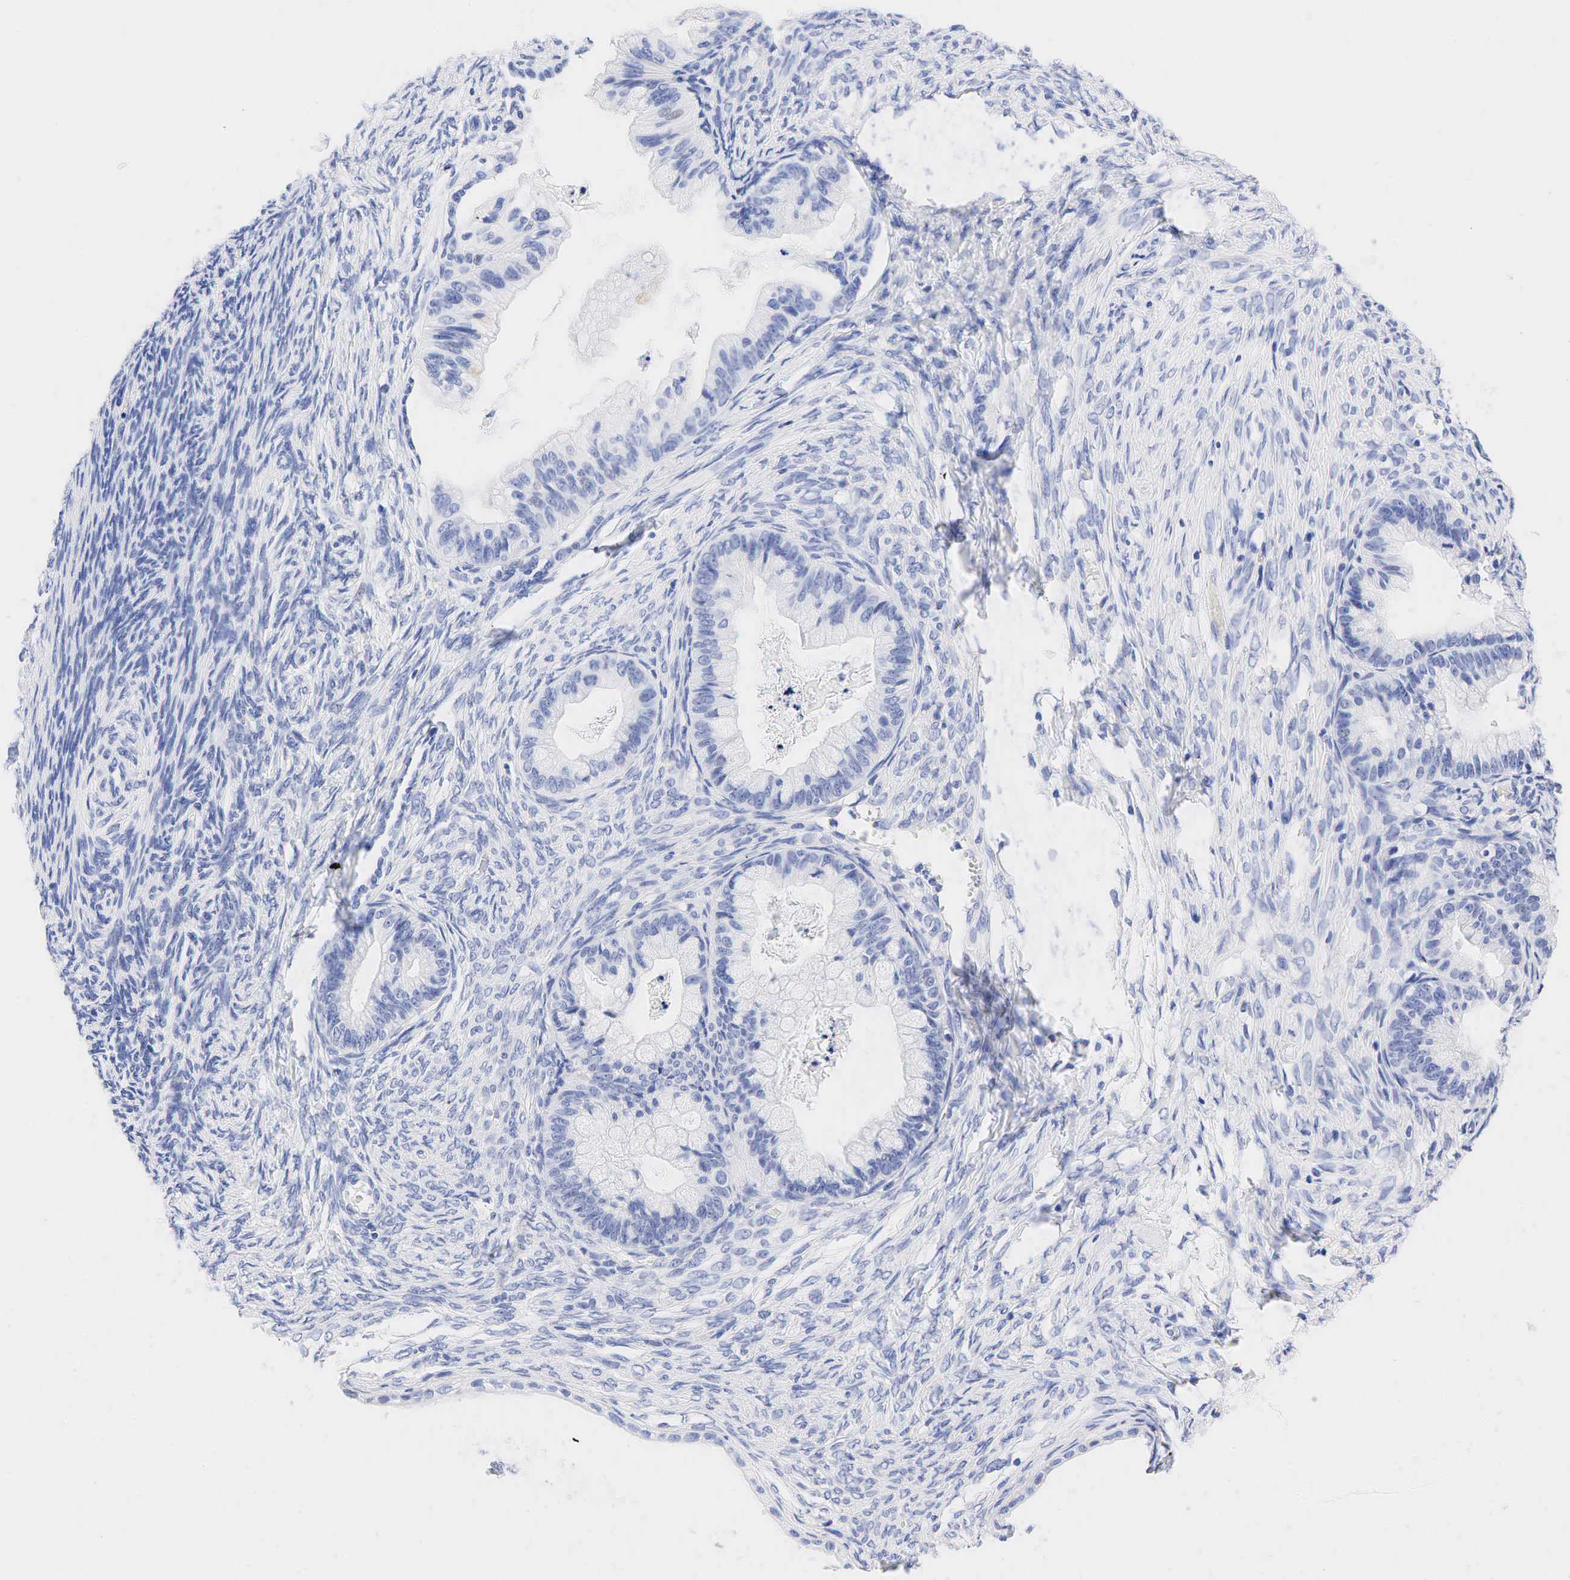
{"staining": {"intensity": "negative", "quantity": "none", "location": "none"}, "tissue": "ovarian cancer", "cell_type": "Tumor cells", "image_type": "cancer", "snomed": [{"axis": "morphology", "description": "Cystadenocarcinoma, mucinous, NOS"}, {"axis": "topography", "description": "Ovary"}], "caption": "Histopathology image shows no significant protein expression in tumor cells of ovarian mucinous cystadenocarcinoma.", "gene": "NKX2-1", "patient": {"sex": "female", "age": 57}}